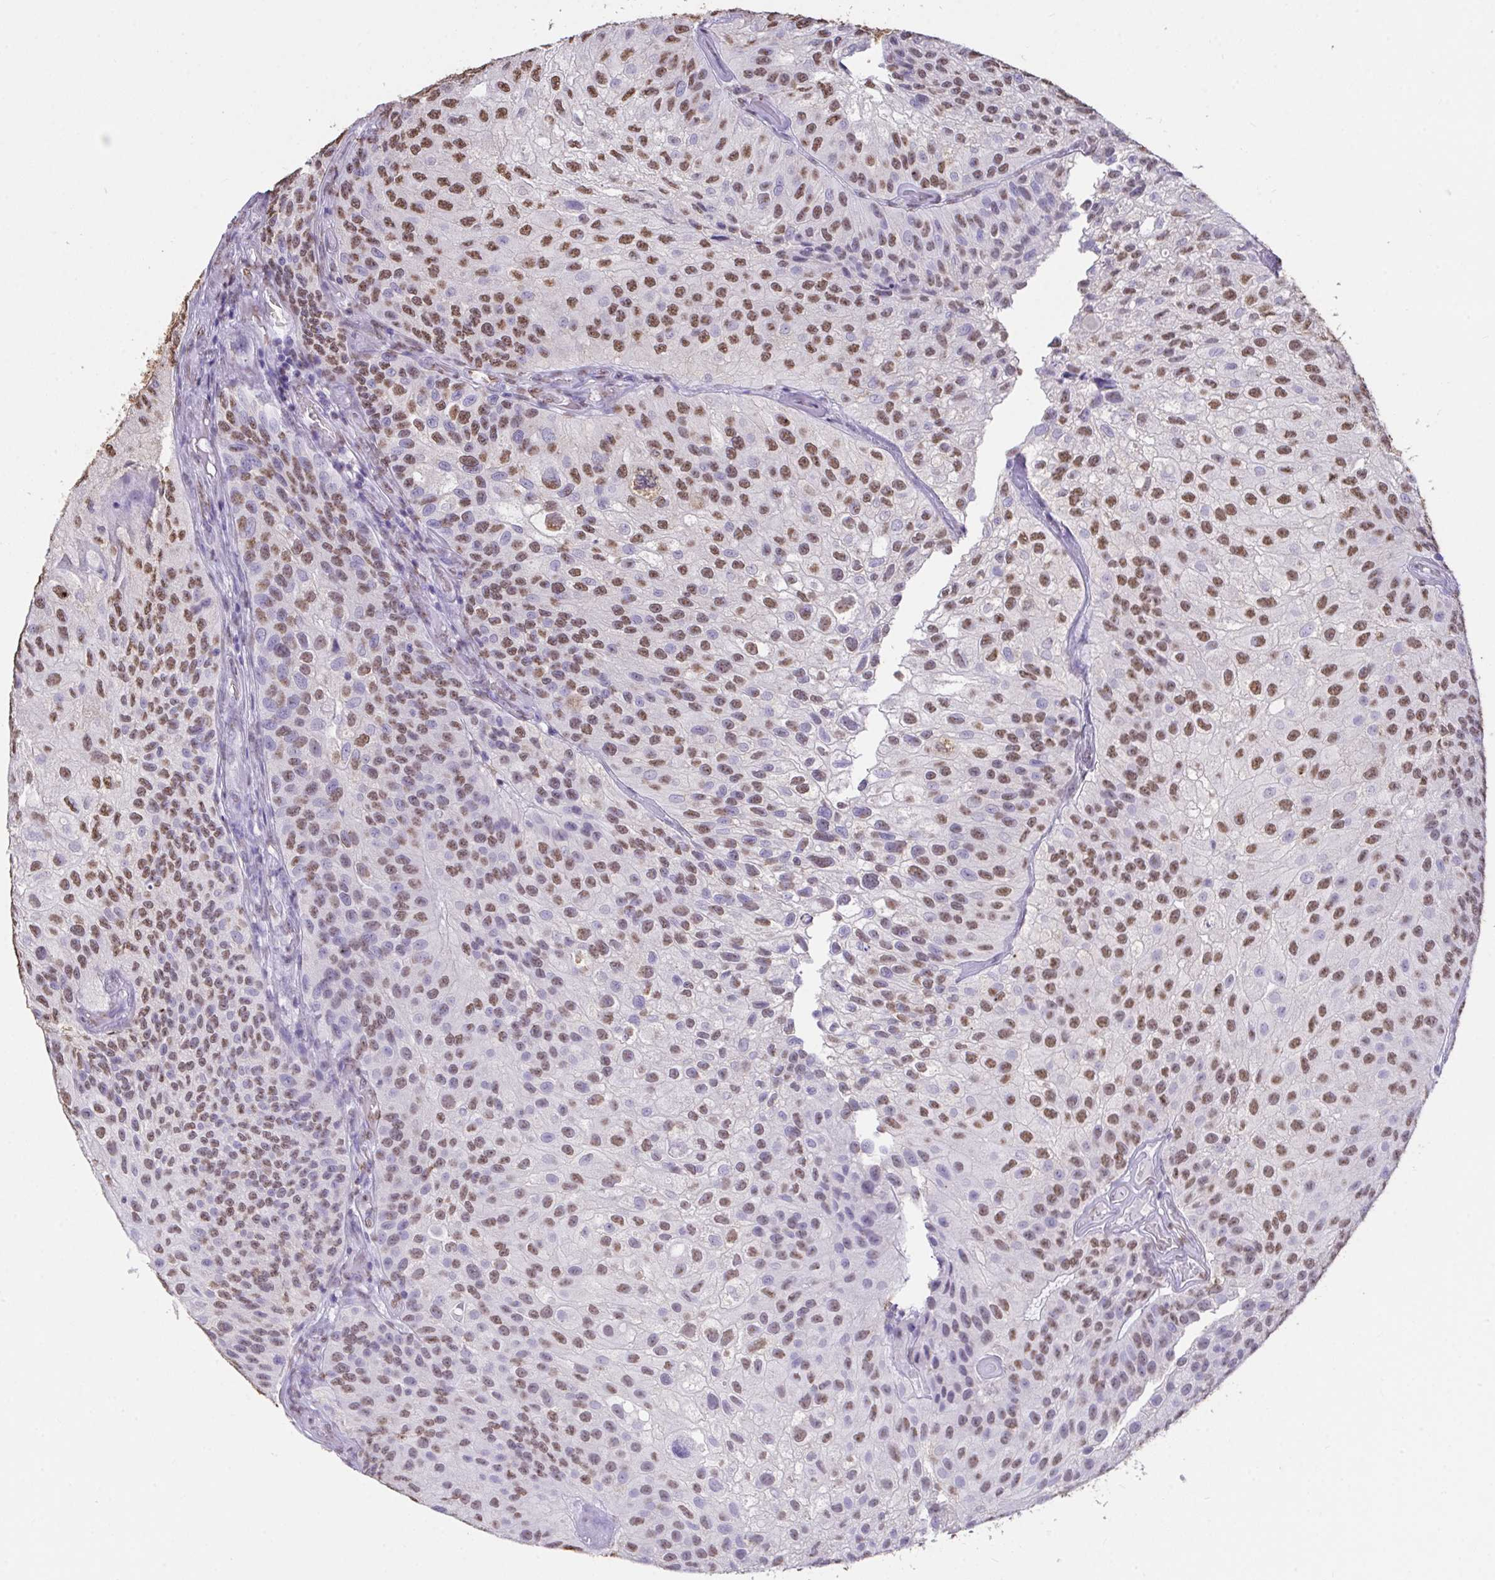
{"staining": {"intensity": "moderate", "quantity": ">75%", "location": "nuclear"}, "tissue": "urothelial cancer", "cell_type": "Tumor cells", "image_type": "cancer", "snomed": [{"axis": "morphology", "description": "Urothelial carcinoma, NOS"}, {"axis": "topography", "description": "Urinary bladder"}], "caption": "Immunohistochemical staining of human transitional cell carcinoma exhibits medium levels of moderate nuclear protein staining in about >75% of tumor cells. The staining was performed using DAB (3,3'-diaminobenzidine), with brown indicating positive protein expression. Nuclei are stained blue with hematoxylin.", "gene": "SEMA6B", "patient": {"sex": "male", "age": 87}}